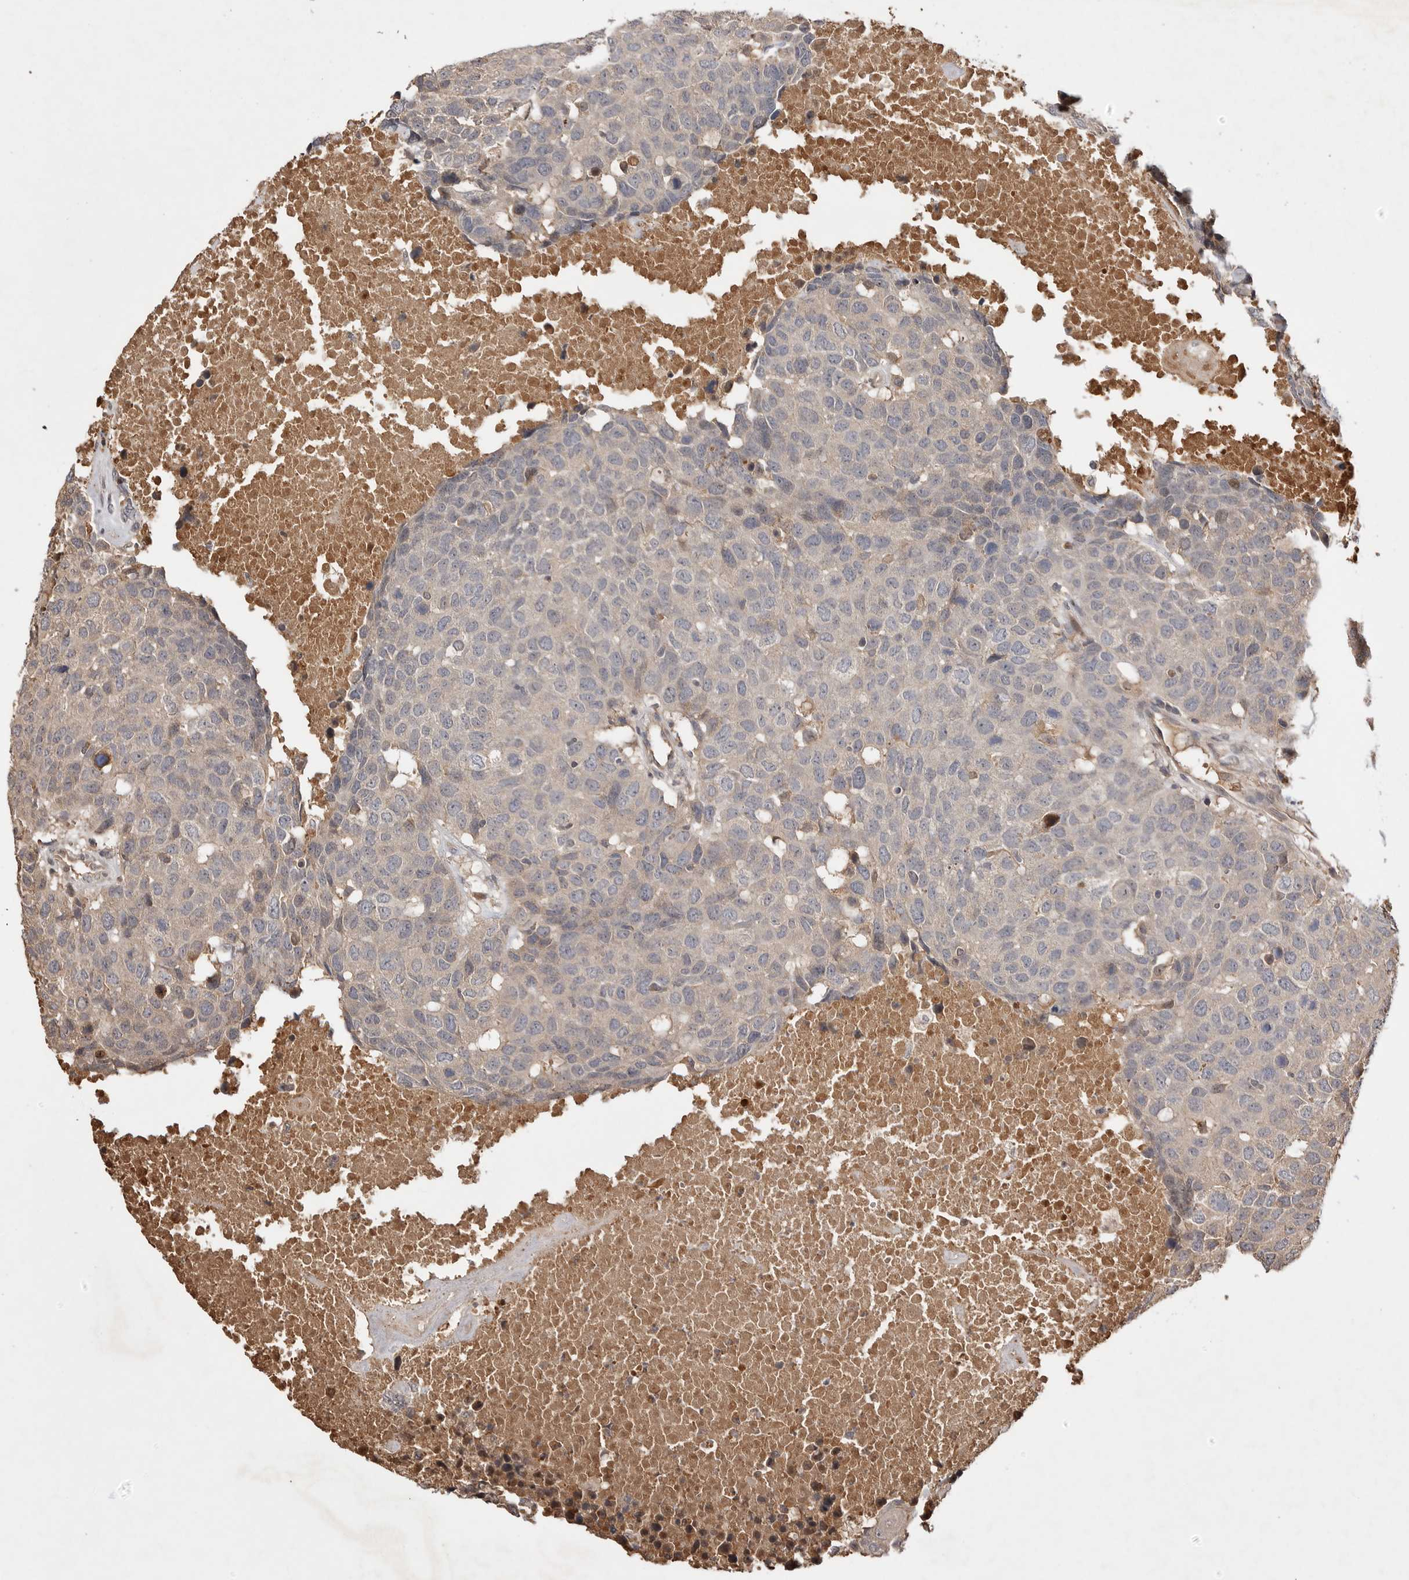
{"staining": {"intensity": "weak", "quantity": "25%-75%", "location": "cytoplasmic/membranous"}, "tissue": "head and neck cancer", "cell_type": "Tumor cells", "image_type": "cancer", "snomed": [{"axis": "morphology", "description": "Squamous cell carcinoma, NOS"}, {"axis": "topography", "description": "Head-Neck"}], "caption": "Squamous cell carcinoma (head and neck) stained with DAB (3,3'-diaminobenzidine) immunohistochemistry (IHC) exhibits low levels of weak cytoplasmic/membranous positivity in approximately 25%-75% of tumor cells.", "gene": "VN1R4", "patient": {"sex": "male", "age": 66}}